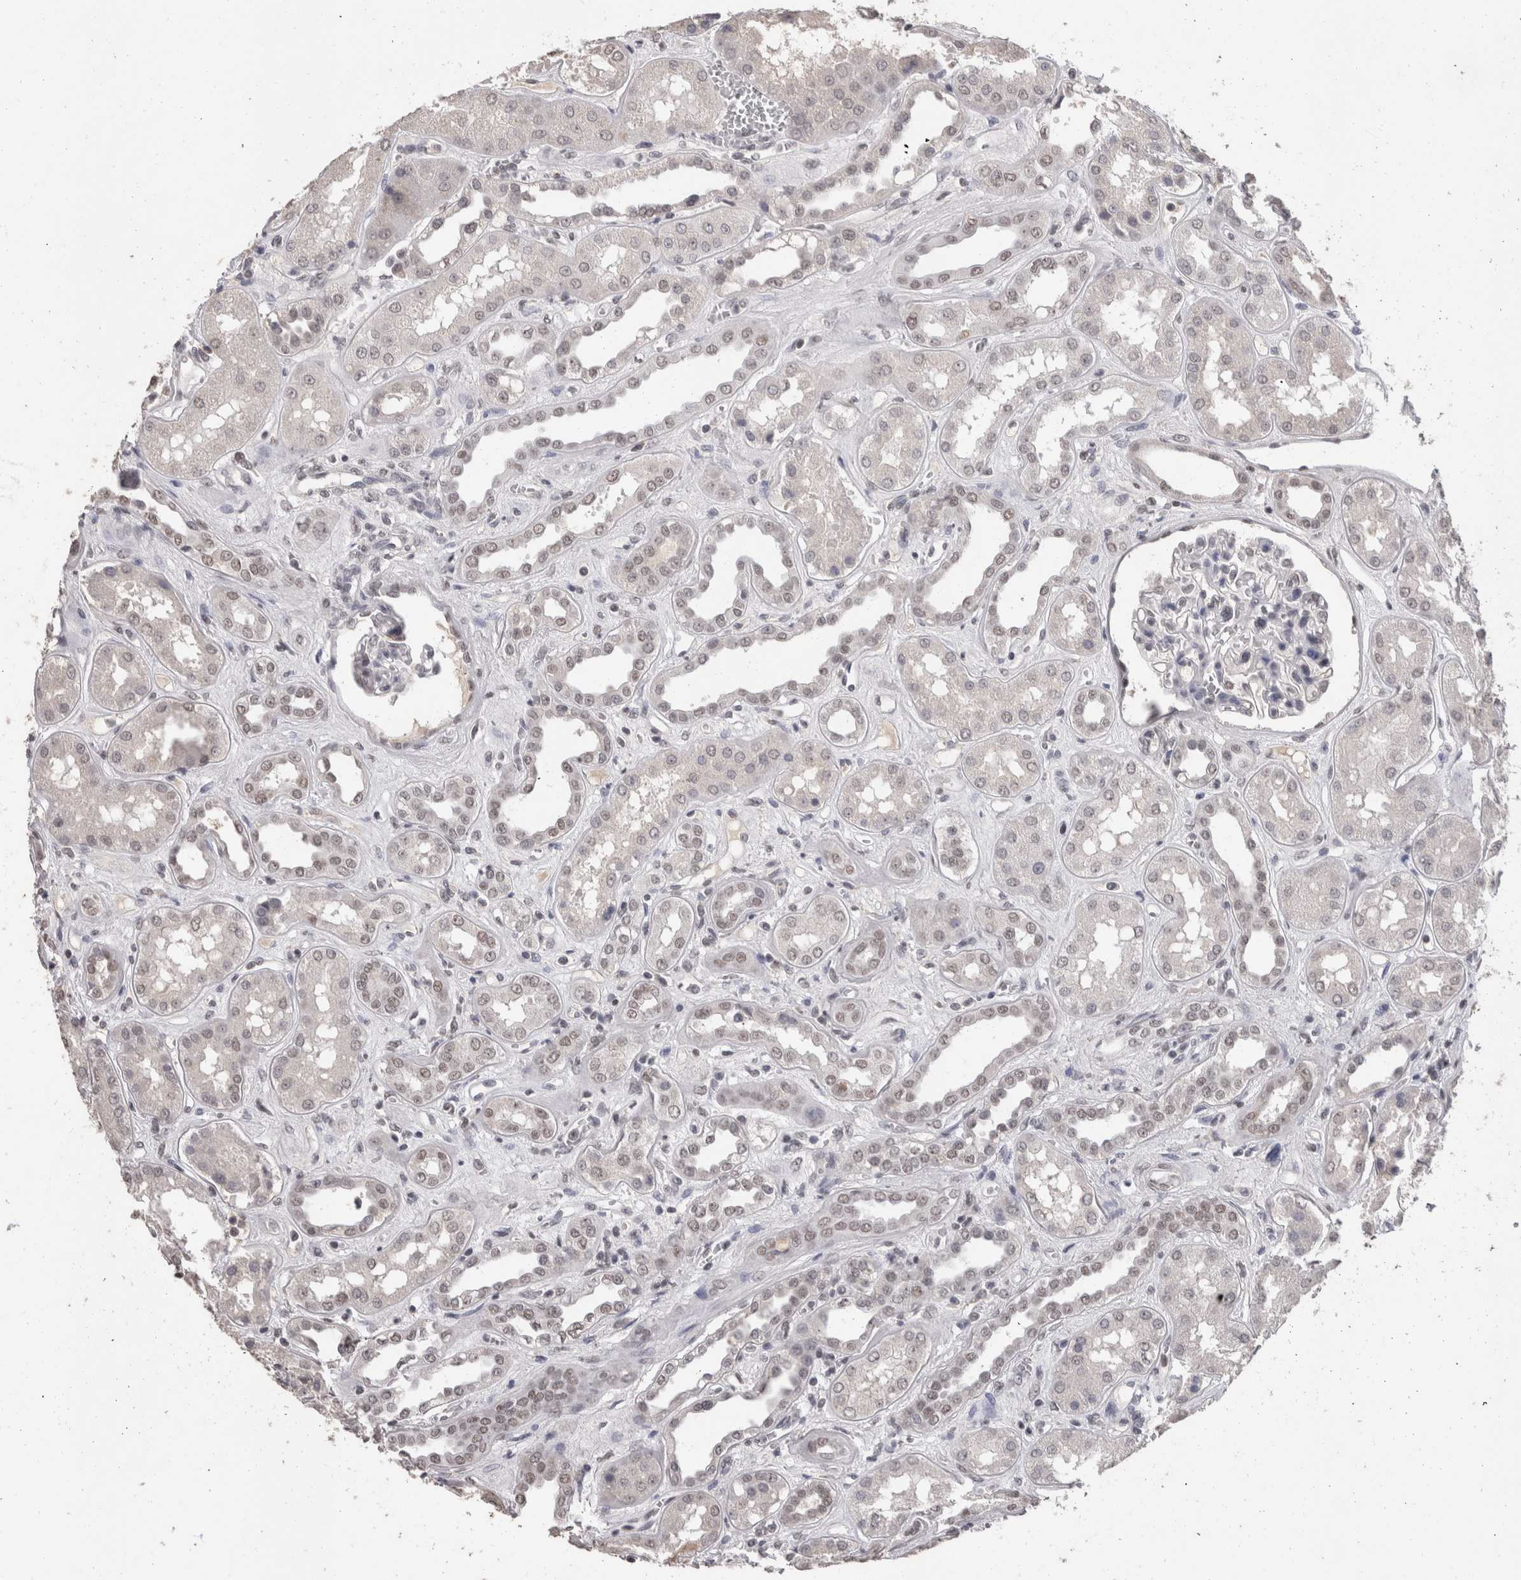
{"staining": {"intensity": "moderate", "quantity": "<25%", "location": "nuclear"}, "tissue": "kidney", "cell_type": "Cells in glomeruli", "image_type": "normal", "snomed": [{"axis": "morphology", "description": "Normal tissue, NOS"}, {"axis": "topography", "description": "Kidney"}], "caption": "Protein expression analysis of unremarkable kidney exhibits moderate nuclear staining in about <25% of cells in glomeruli. The staining was performed using DAB, with brown indicating positive protein expression. Nuclei are stained blue with hematoxylin.", "gene": "DDX17", "patient": {"sex": "male", "age": 59}}